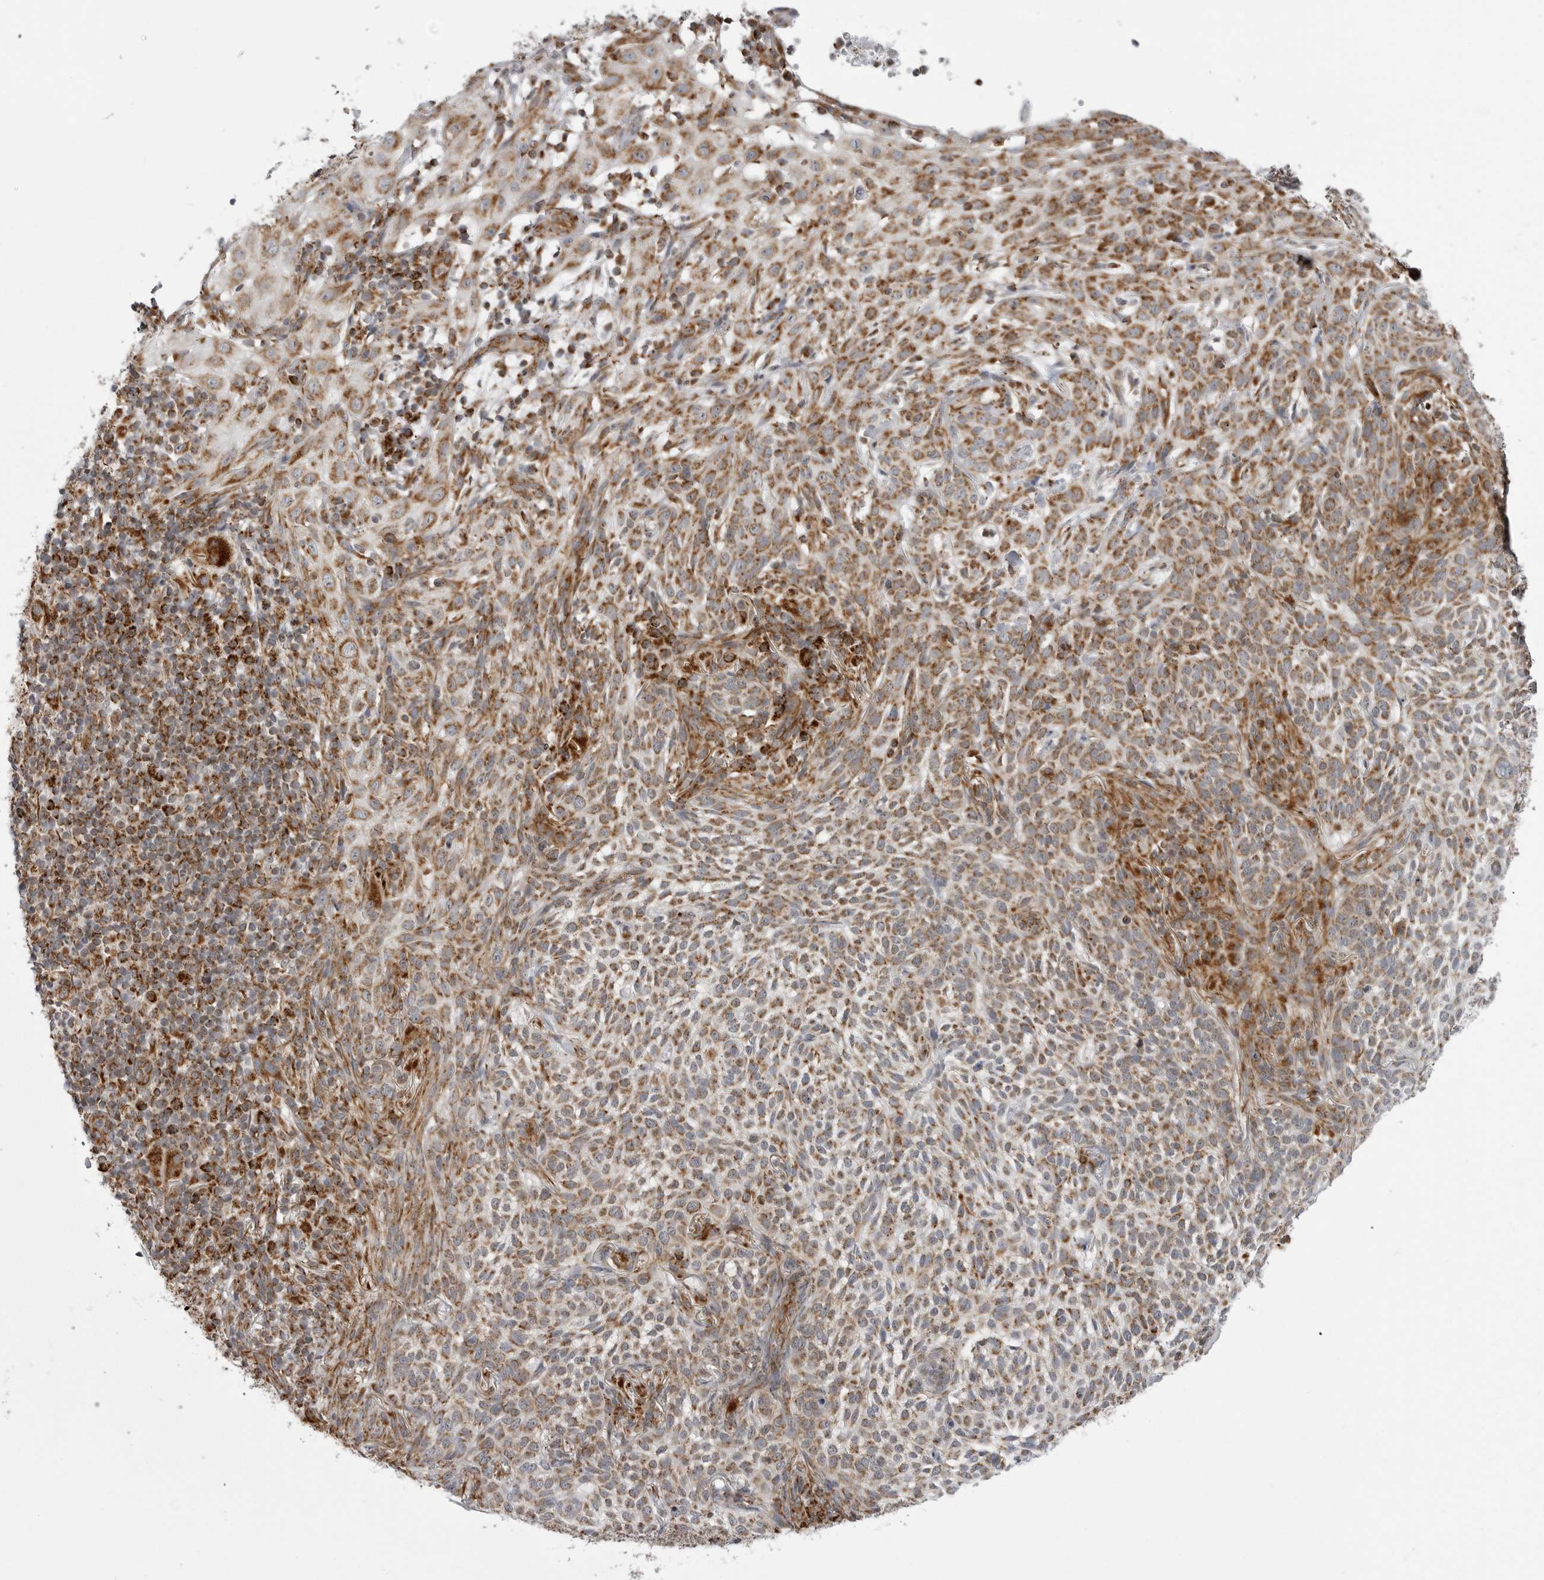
{"staining": {"intensity": "moderate", "quantity": ">75%", "location": "cytoplasmic/membranous"}, "tissue": "skin cancer", "cell_type": "Tumor cells", "image_type": "cancer", "snomed": [{"axis": "morphology", "description": "Basal cell carcinoma"}, {"axis": "topography", "description": "Skin"}], "caption": "IHC photomicrograph of human basal cell carcinoma (skin) stained for a protein (brown), which displays medium levels of moderate cytoplasmic/membranous expression in about >75% of tumor cells.", "gene": "FH", "patient": {"sex": "female", "age": 64}}